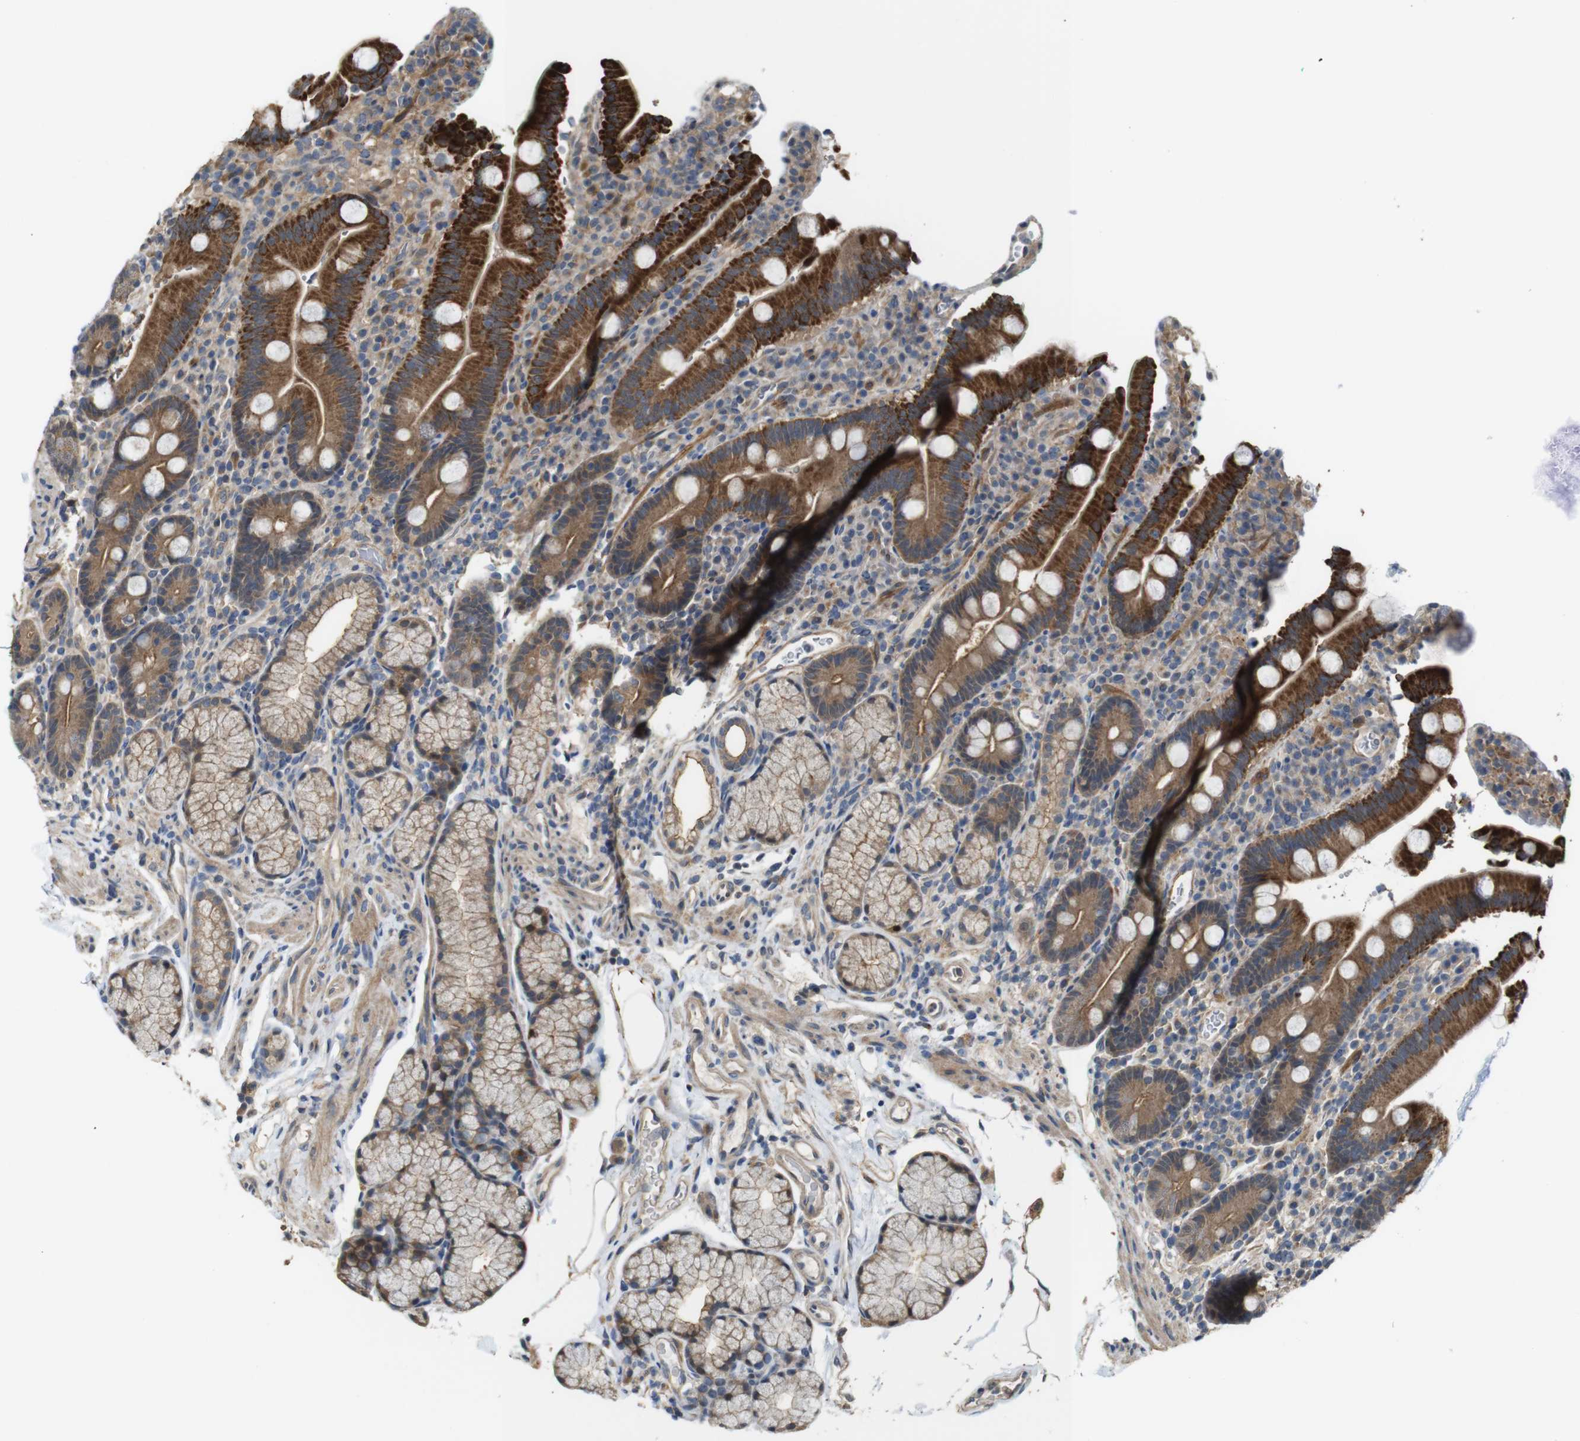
{"staining": {"intensity": "strong", "quantity": ">75%", "location": "cytoplasmic/membranous"}, "tissue": "duodenum", "cell_type": "Glandular cells", "image_type": "normal", "snomed": [{"axis": "morphology", "description": "Normal tissue, NOS"}, {"axis": "topography", "description": "Small intestine, NOS"}], "caption": "DAB (3,3'-diaminobenzidine) immunohistochemical staining of benign human duodenum displays strong cytoplasmic/membranous protein expression in about >75% of glandular cells. Ihc stains the protein in brown and the nuclei are stained blue.", "gene": "CDC34", "patient": {"sex": "female", "age": 71}}